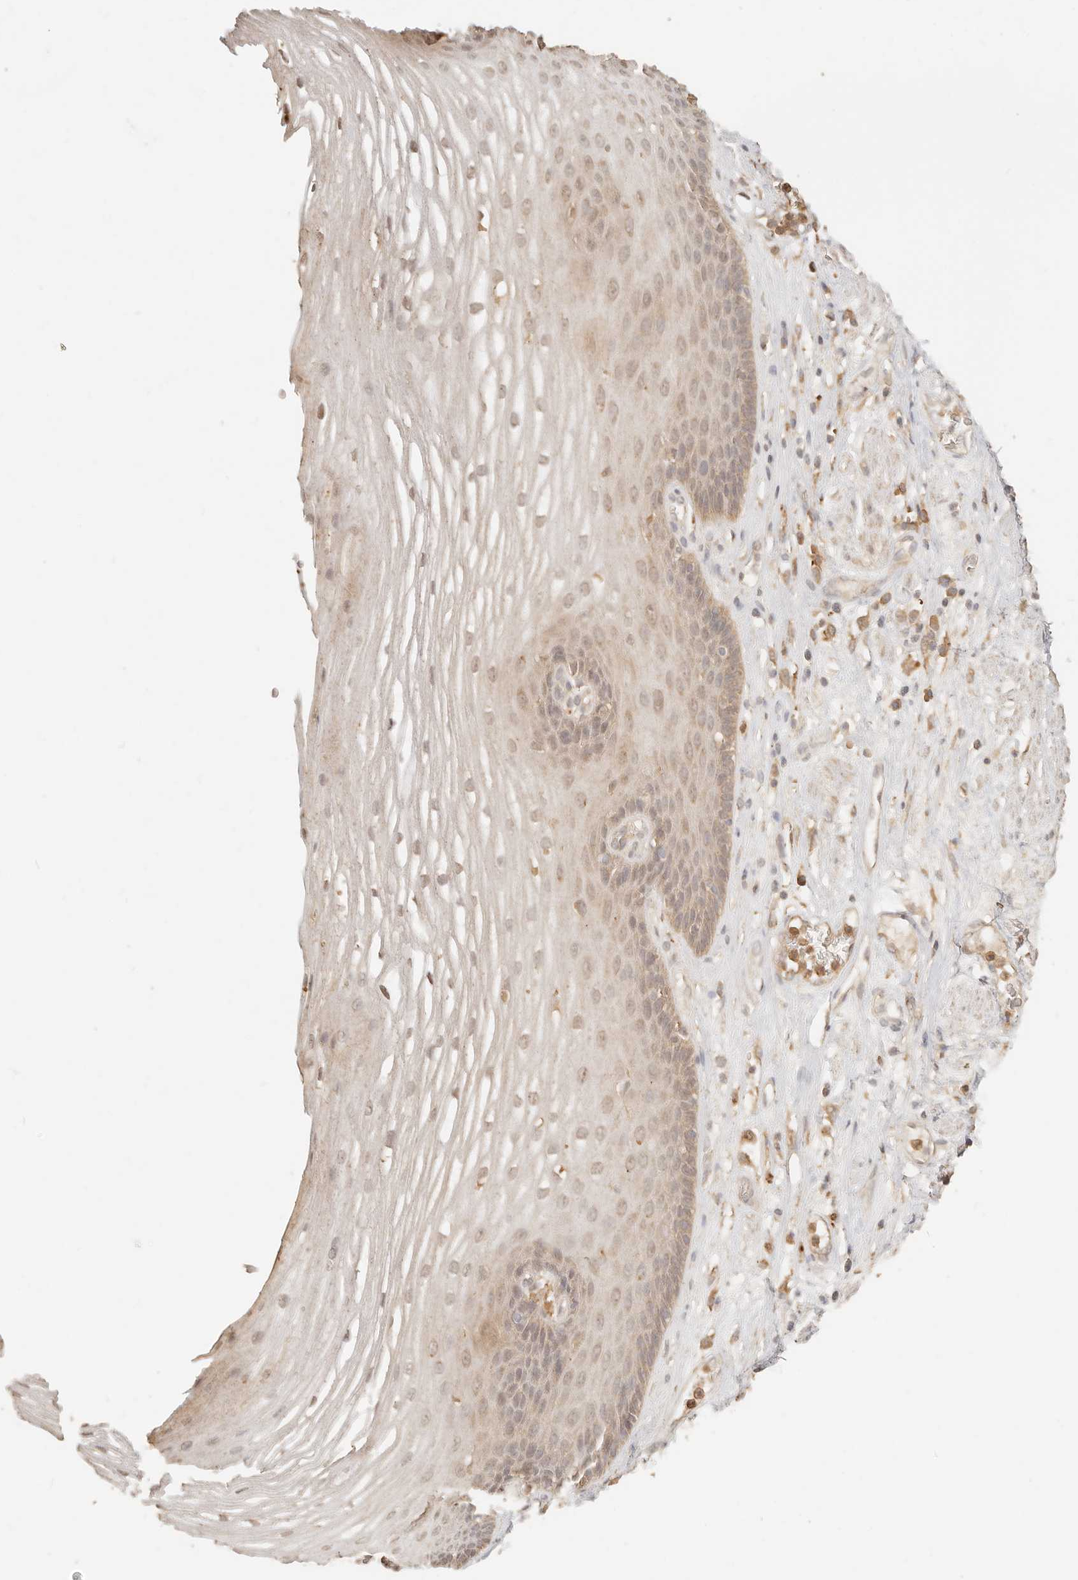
{"staining": {"intensity": "weak", "quantity": ">75%", "location": "cytoplasmic/membranous,nuclear"}, "tissue": "esophagus", "cell_type": "Squamous epithelial cells", "image_type": "normal", "snomed": [{"axis": "morphology", "description": "Normal tissue, NOS"}, {"axis": "topography", "description": "Esophagus"}], "caption": "Protein staining of benign esophagus displays weak cytoplasmic/membranous,nuclear staining in about >75% of squamous epithelial cells. (brown staining indicates protein expression, while blue staining denotes nuclei).", "gene": "INTS11", "patient": {"sex": "male", "age": 62}}